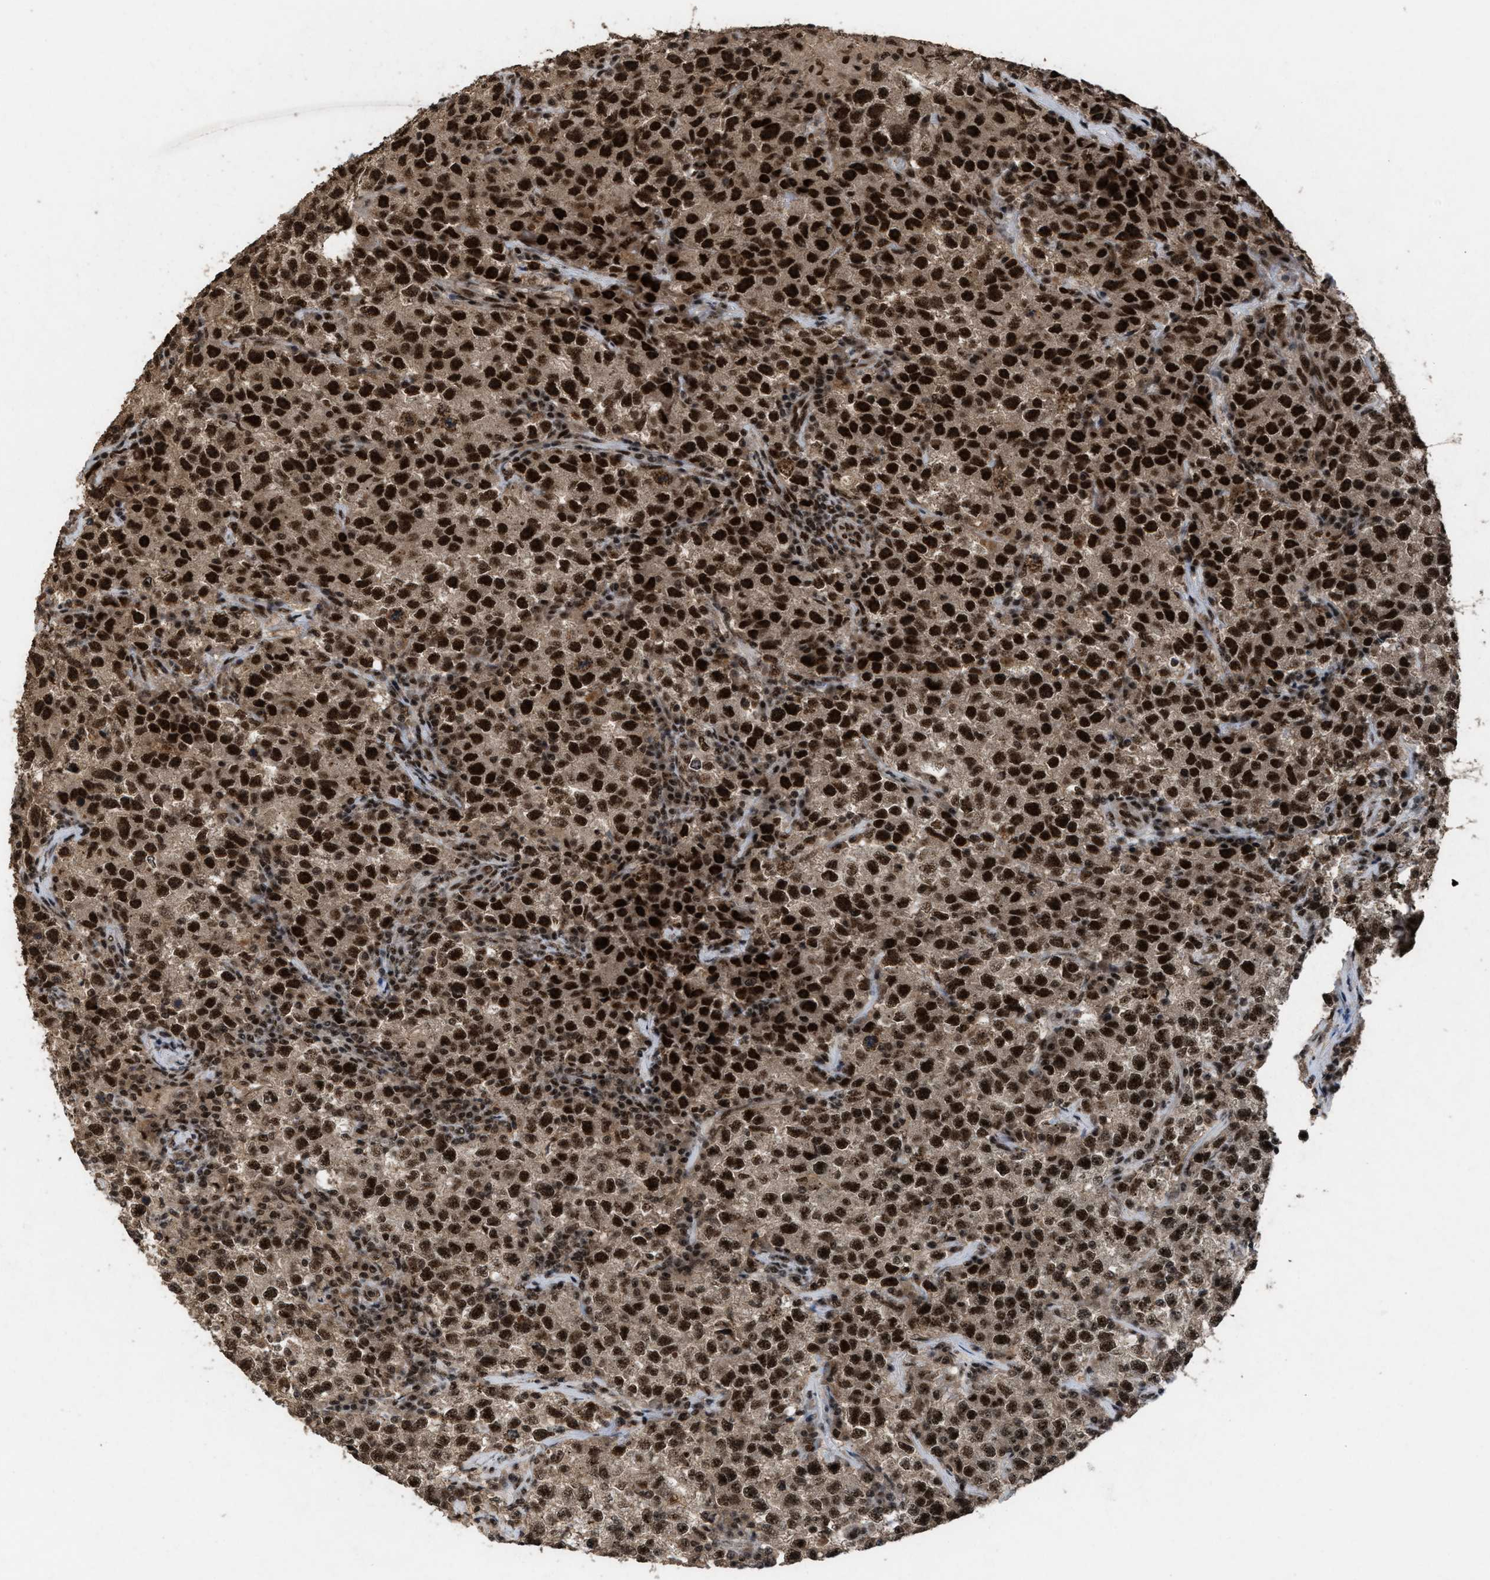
{"staining": {"intensity": "strong", "quantity": ">75%", "location": "cytoplasmic/membranous,nuclear"}, "tissue": "testis cancer", "cell_type": "Tumor cells", "image_type": "cancer", "snomed": [{"axis": "morphology", "description": "Seminoma, NOS"}, {"axis": "topography", "description": "Testis"}], "caption": "A micrograph showing strong cytoplasmic/membranous and nuclear positivity in approximately >75% of tumor cells in testis cancer (seminoma), as visualized by brown immunohistochemical staining.", "gene": "PRPF4", "patient": {"sex": "male", "age": 22}}